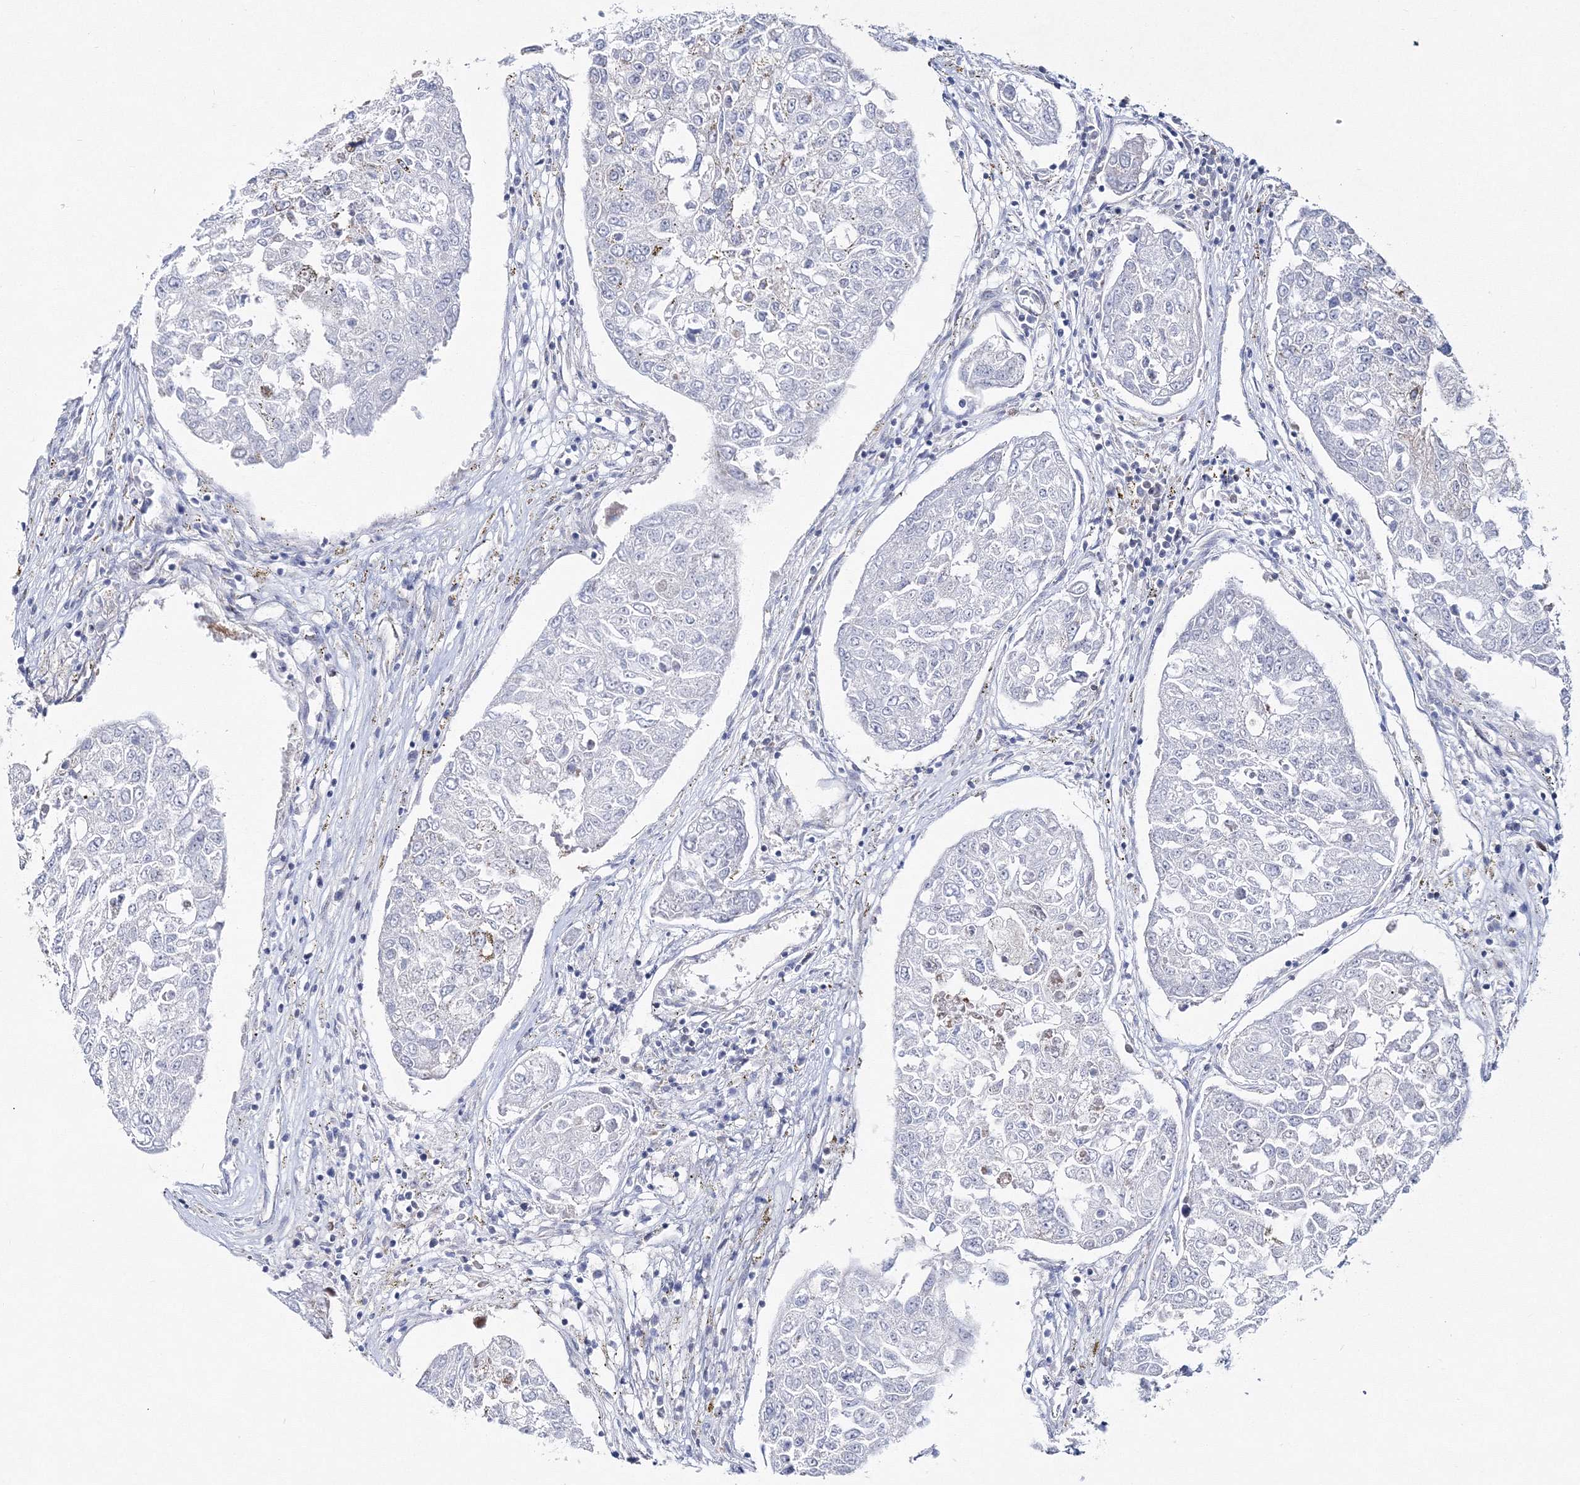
{"staining": {"intensity": "weak", "quantity": "<25%", "location": "cytoplasmic/membranous"}, "tissue": "urothelial cancer", "cell_type": "Tumor cells", "image_type": "cancer", "snomed": [{"axis": "morphology", "description": "Urothelial carcinoma, High grade"}, {"axis": "topography", "description": "Lymph node"}, {"axis": "topography", "description": "Urinary bladder"}], "caption": "An immunohistochemistry image of urothelial cancer is shown. There is no staining in tumor cells of urothelial cancer.", "gene": "HIBCH", "patient": {"sex": "male", "age": 51}}